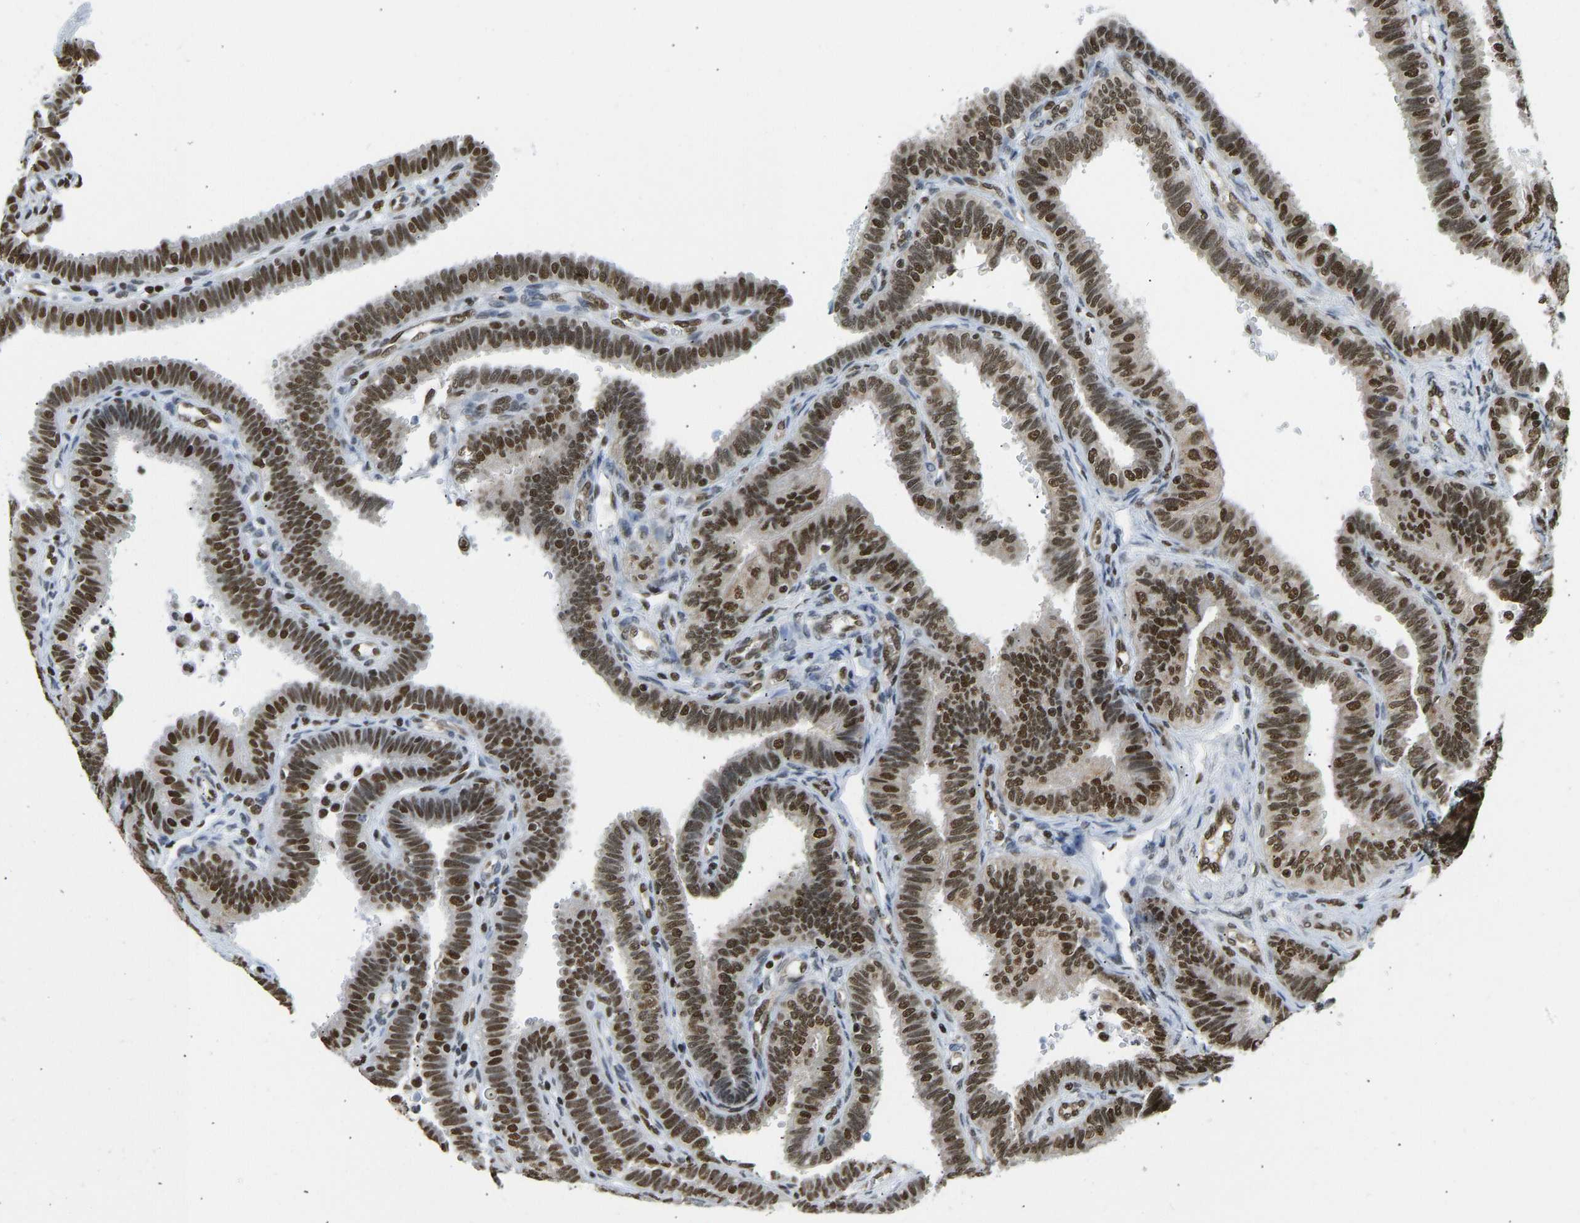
{"staining": {"intensity": "strong", "quantity": ">75%", "location": "nuclear"}, "tissue": "fallopian tube", "cell_type": "Glandular cells", "image_type": "normal", "snomed": [{"axis": "morphology", "description": "Normal tissue, NOS"}, {"axis": "topography", "description": "Fallopian tube"}, {"axis": "topography", "description": "Placenta"}], "caption": "Protein staining of unremarkable fallopian tube displays strong nuclear positivity in about >75% of glandular cells.", "gene": "ZSCAN20", "patient": {"sex": "female", "age": 34}}